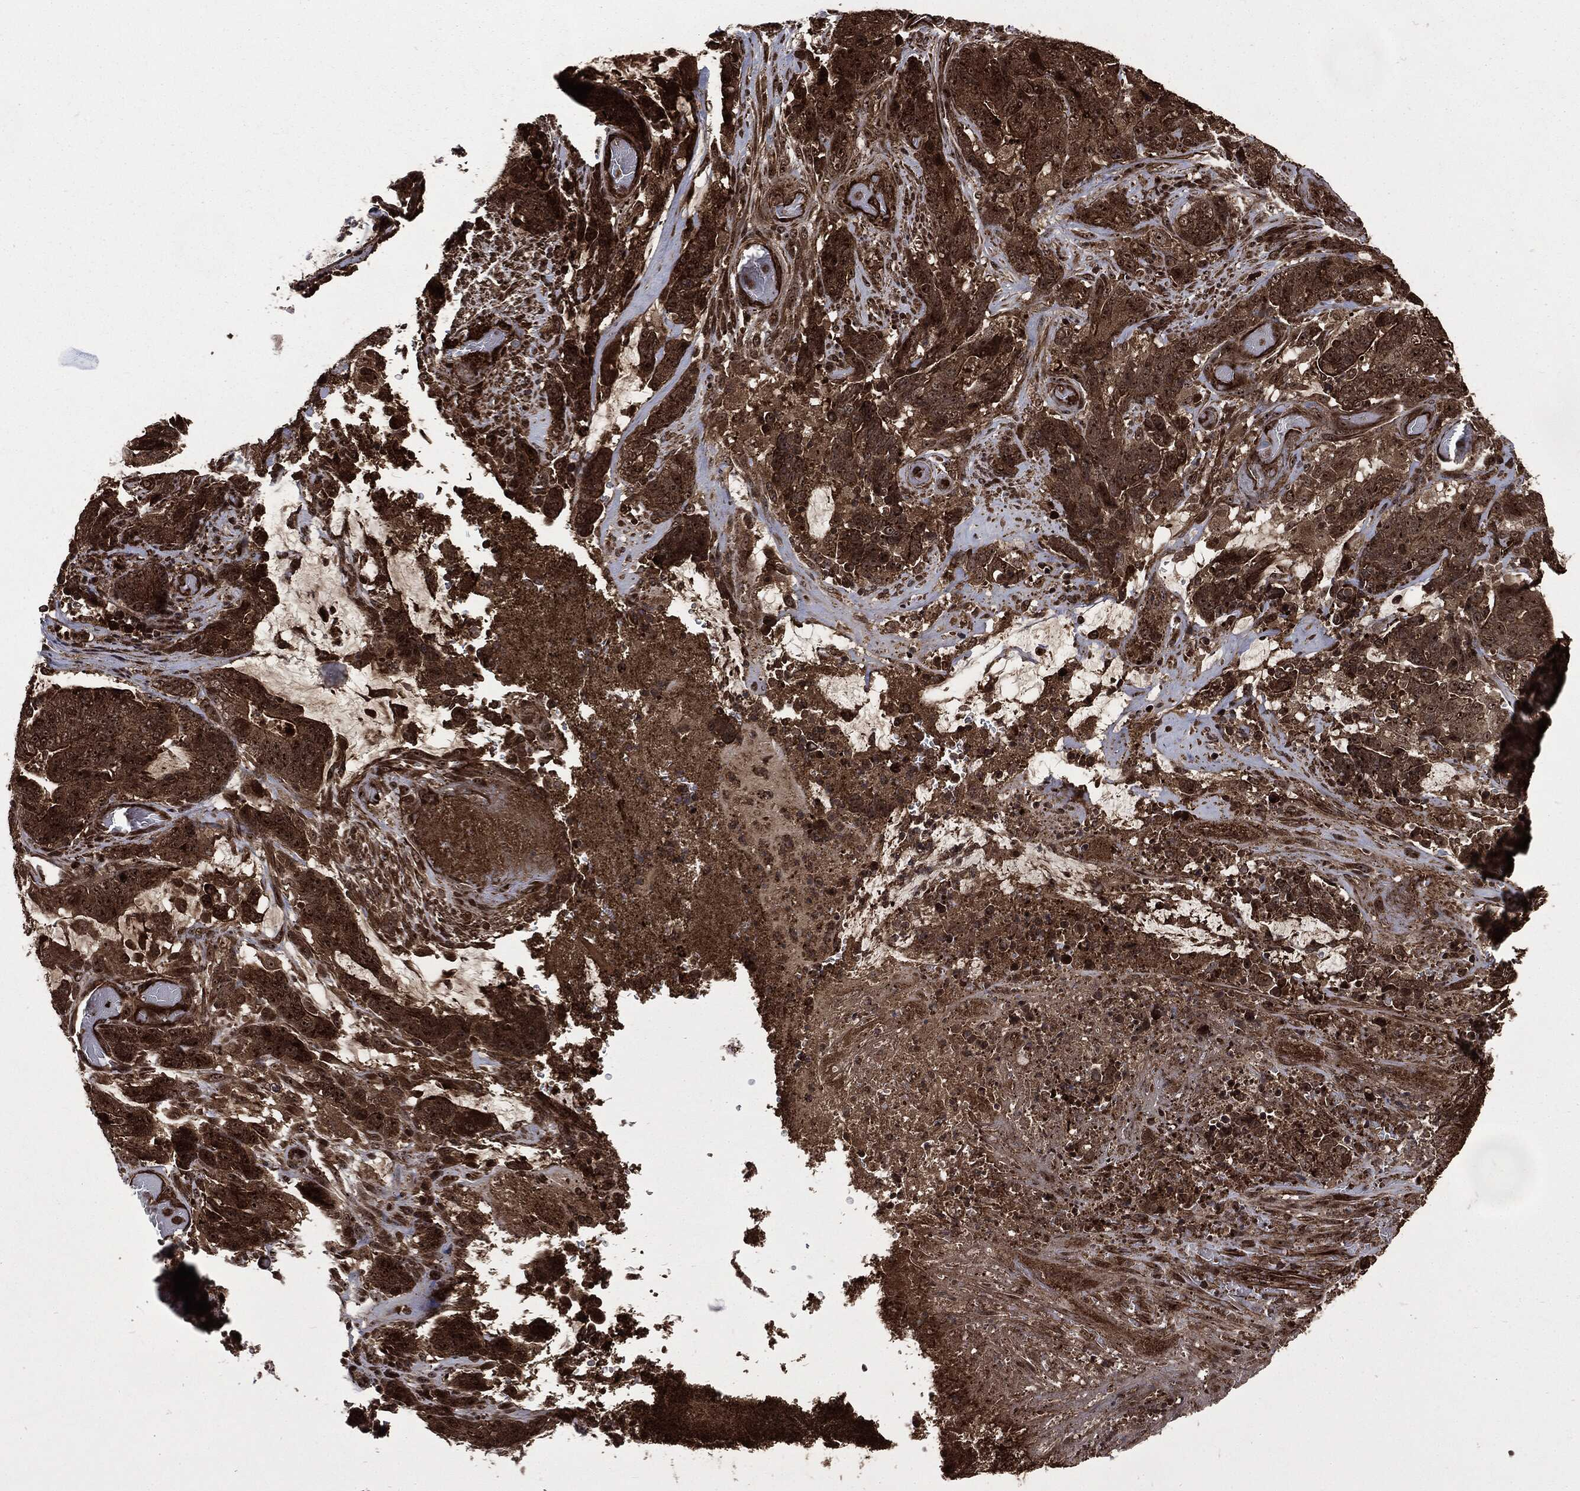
{"staining": {"intensity": "strong", "quantity": ">75%", "location": "cytoplasmic/membranous,nuclear"}, "tissue": "stomach cancer", "cell_type": "Tumor cells", "image_type": "cancer", "snomed": [{"axis": "morphology", "description": "Normal tissue, NOS"}, {"axis": "morphology", "description": "Adenocarcinoma, NOS"}, {"axis": "topography", "description": "Stomach"}], "caption": "Immunohistochemistry of human stomach cancer demonstrates high levels of strong cytoplasmic/membranous and nuclear expression in approximately >75% of tumor cells.", "gene": "CARD6", "patient": {"sex": "female", "age": 64}}